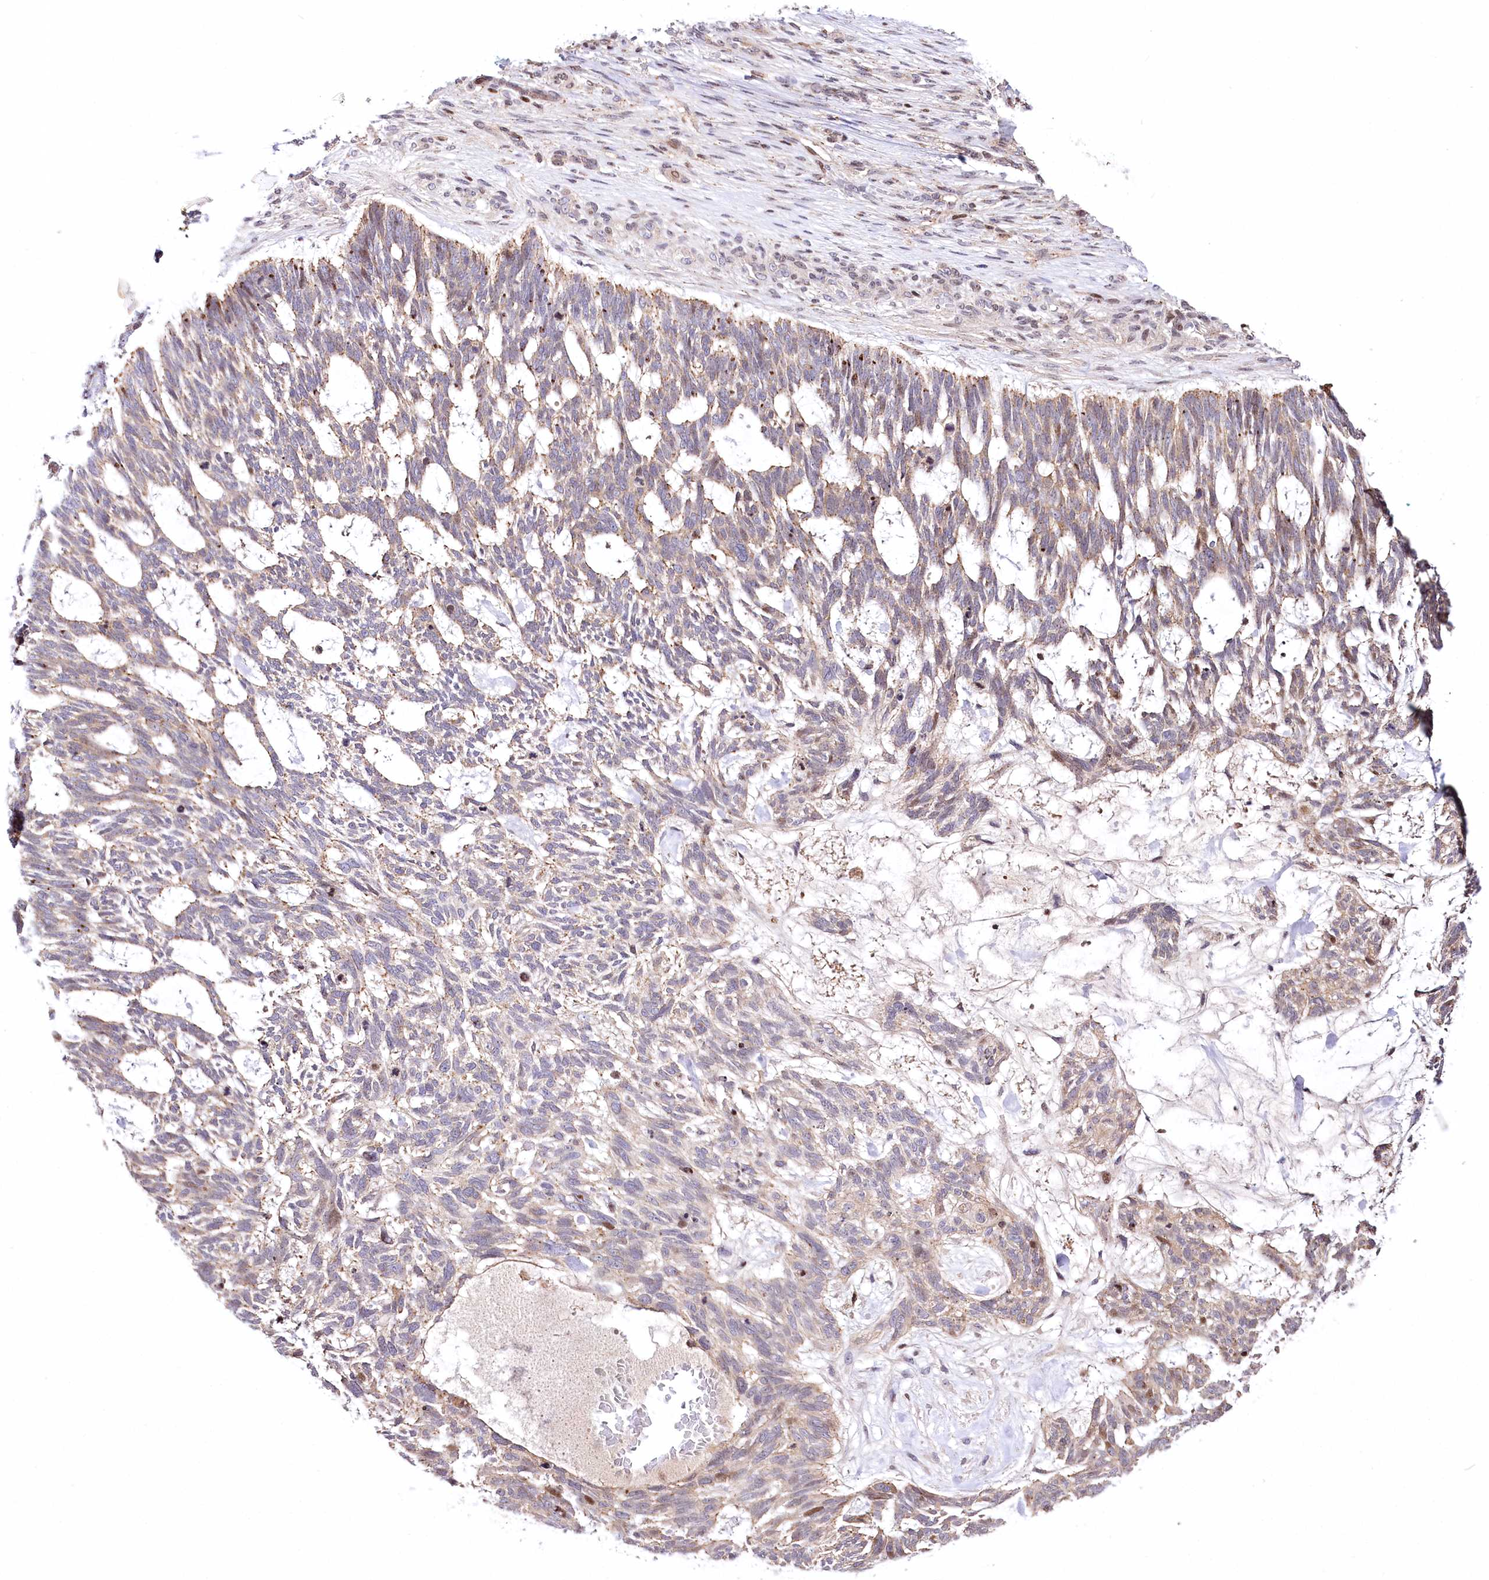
{"staining": {"intensity": "moderate", "quantity": "<25%", "location": "cytoplasmic/membranous"}, "tissue": "skin cancer", "cell_type": "Tumor cells", "image_type": "cancer", "snomed": [{"axis": "morphology", "description": "Basal cell carcinoma"}, {"axis": "topography", "description": "Skin"}], "caption": "Human skin cancer (basal cell carcinoma) stained with a brown dye demonstrates moderate cytoplasmic/membranous positive positivity in approximately <25% of tumor cells.", "gene": "ZFYVE27", "patient": {"sex": "male", "age": 88}}